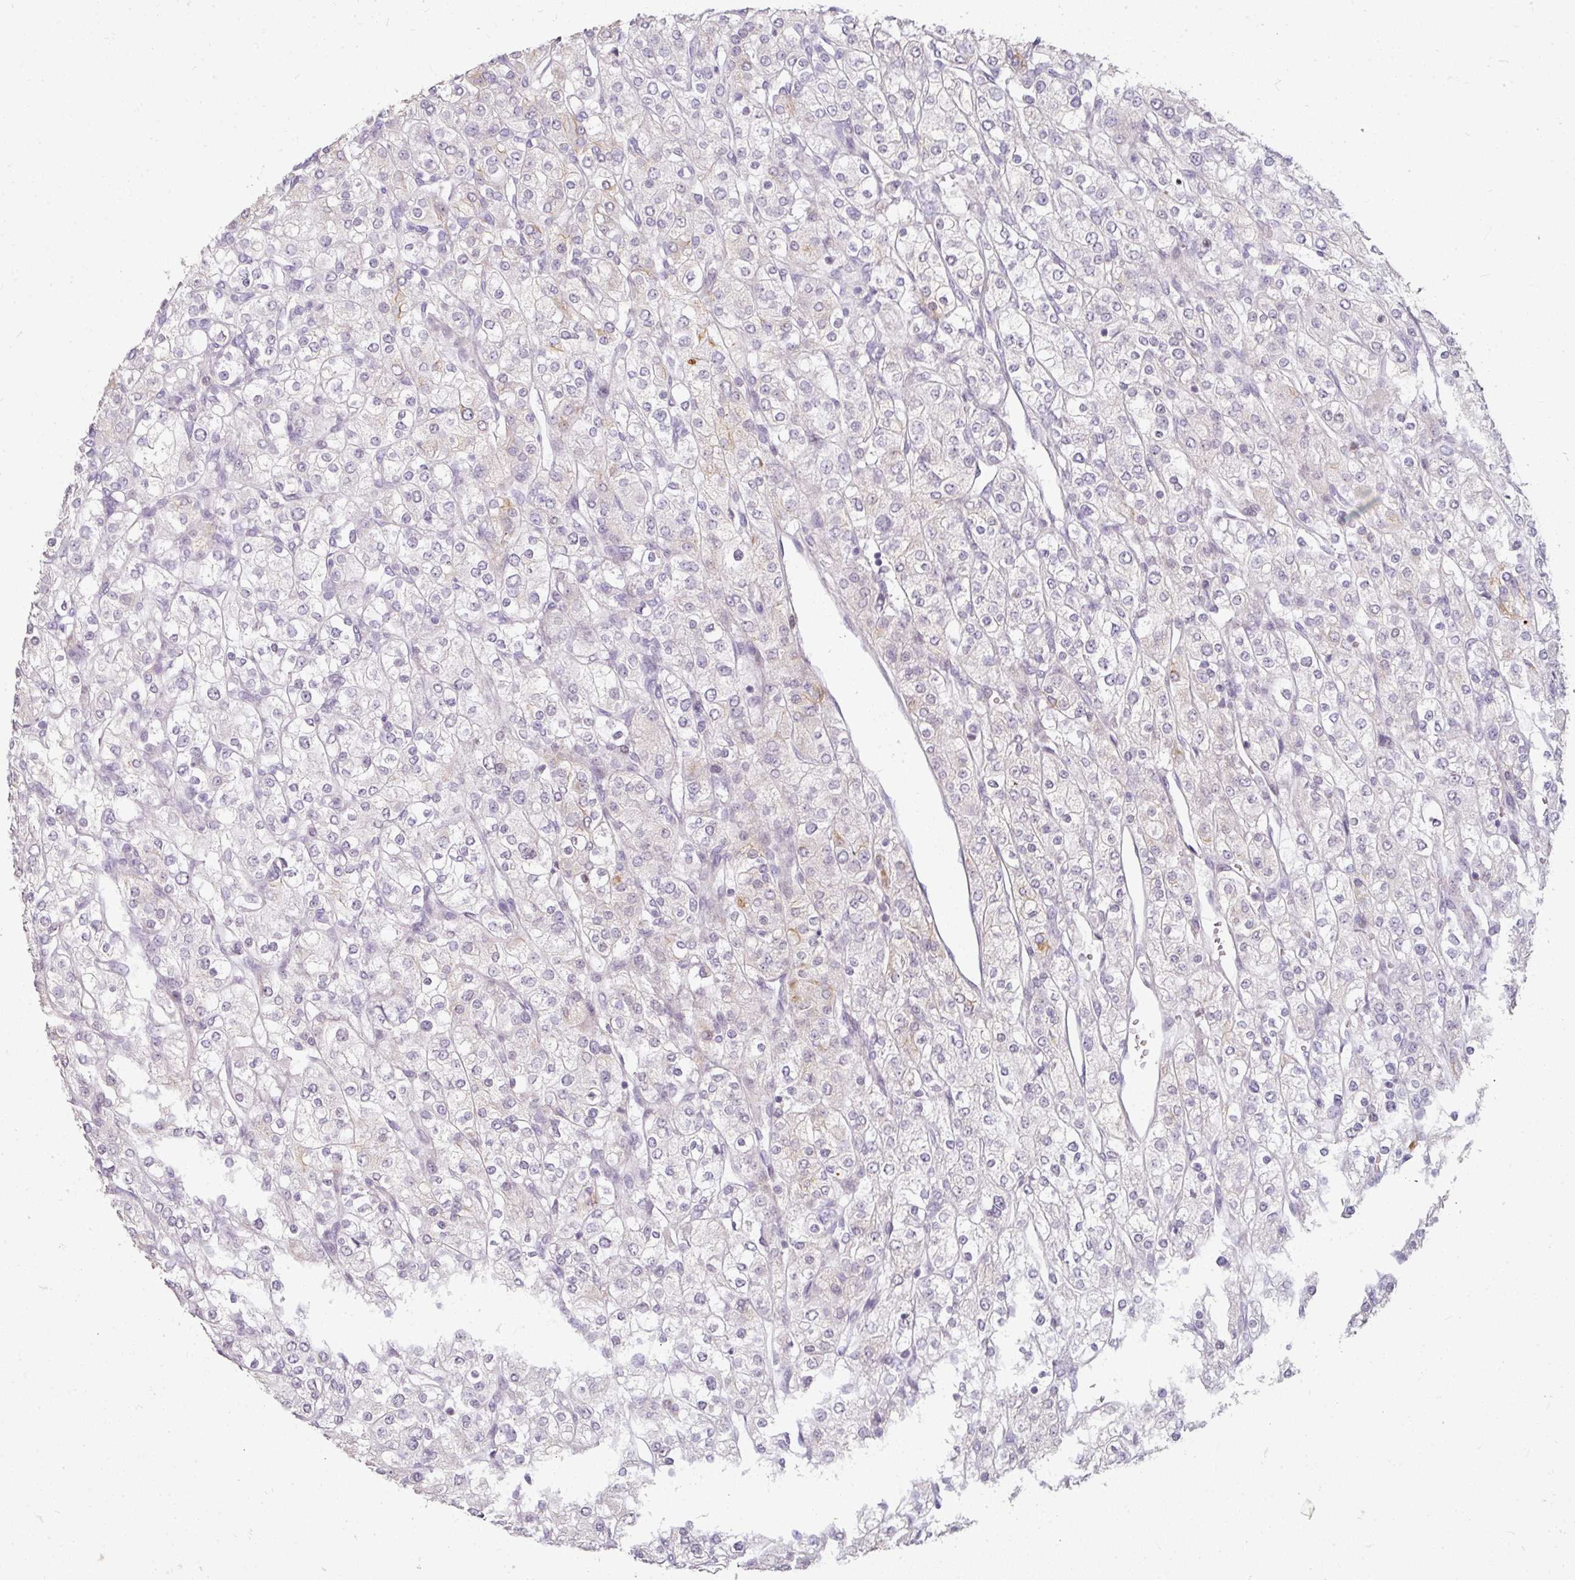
{"staining": {"intensity": "negative", "quantity": "none", "location": "none"}, "tissue": "renal cancer", "cell_type": "Tumor cells", "image_type": "cancer", "snomed": [{"axis": "morphology", "description": "Adenocarcinoma, NOS"}, {"axis": "topography", "description": "Kidney"}], "caption": "Micrograph shows no protein expression in tumor cells of renal adenocarcinoma tissue.", "gene": "GTF2H3", "patient": {"sex": "male", "age": 80}}